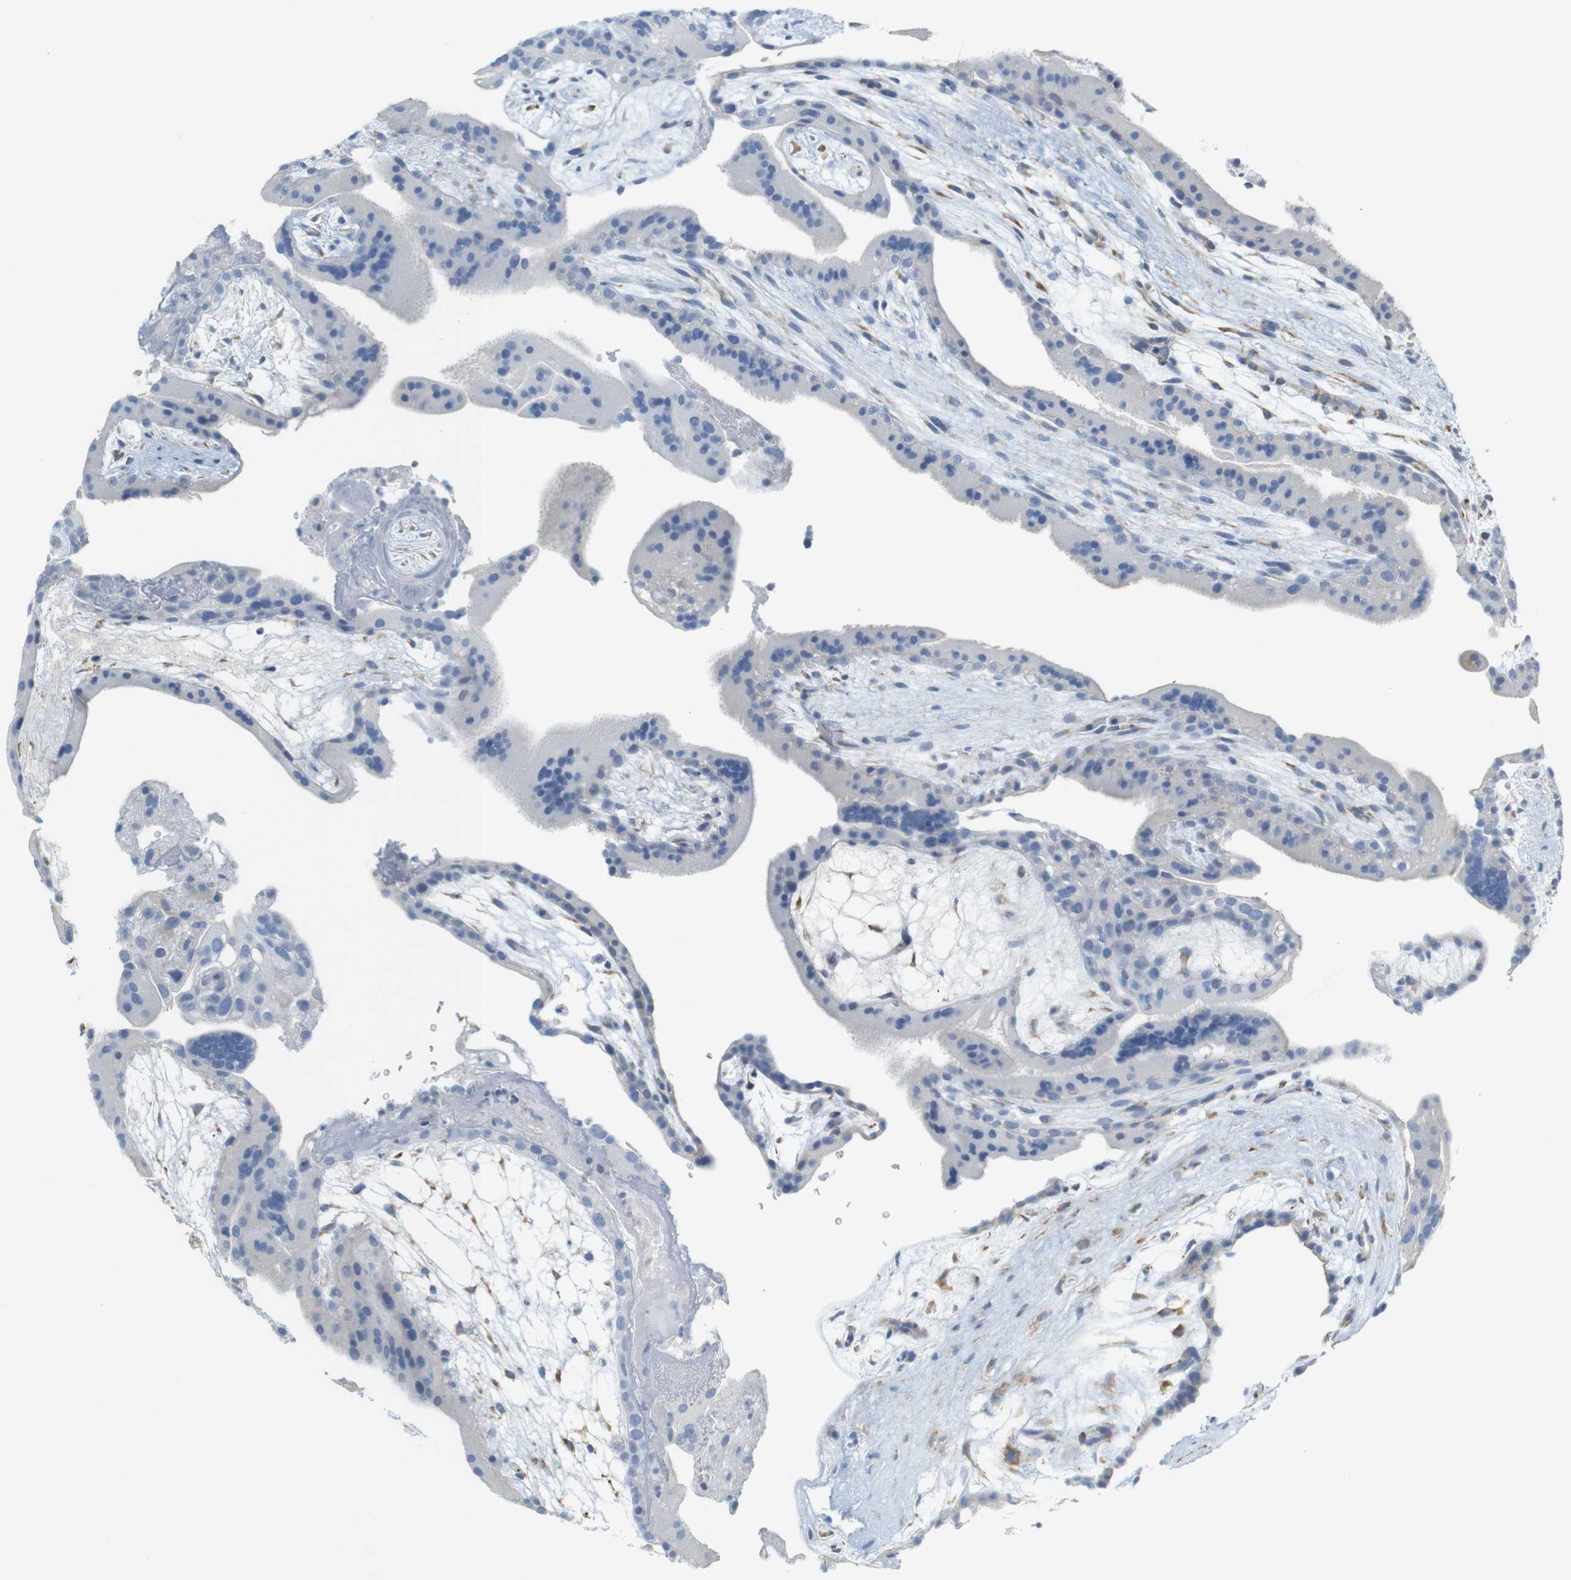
{"staining": {"intensity": "negative", "quantity": "none", "location": "none"}, "tissue": "placenta", "cell_type": "Trophoblastic cells", "image_type": "normal", "snomed": [{"axis": "morphology", "description": "Normal tissue, NOS"}, {"axis": "topography", "description": "Placenta"}], "caption": "High power microscopy micrograph of an IHC histopathology image of normal placenta, revealing no significant positivity in trophoblastic cells.", "gene": "RGS9", "patient": {"sex": "female", "age": 19}}